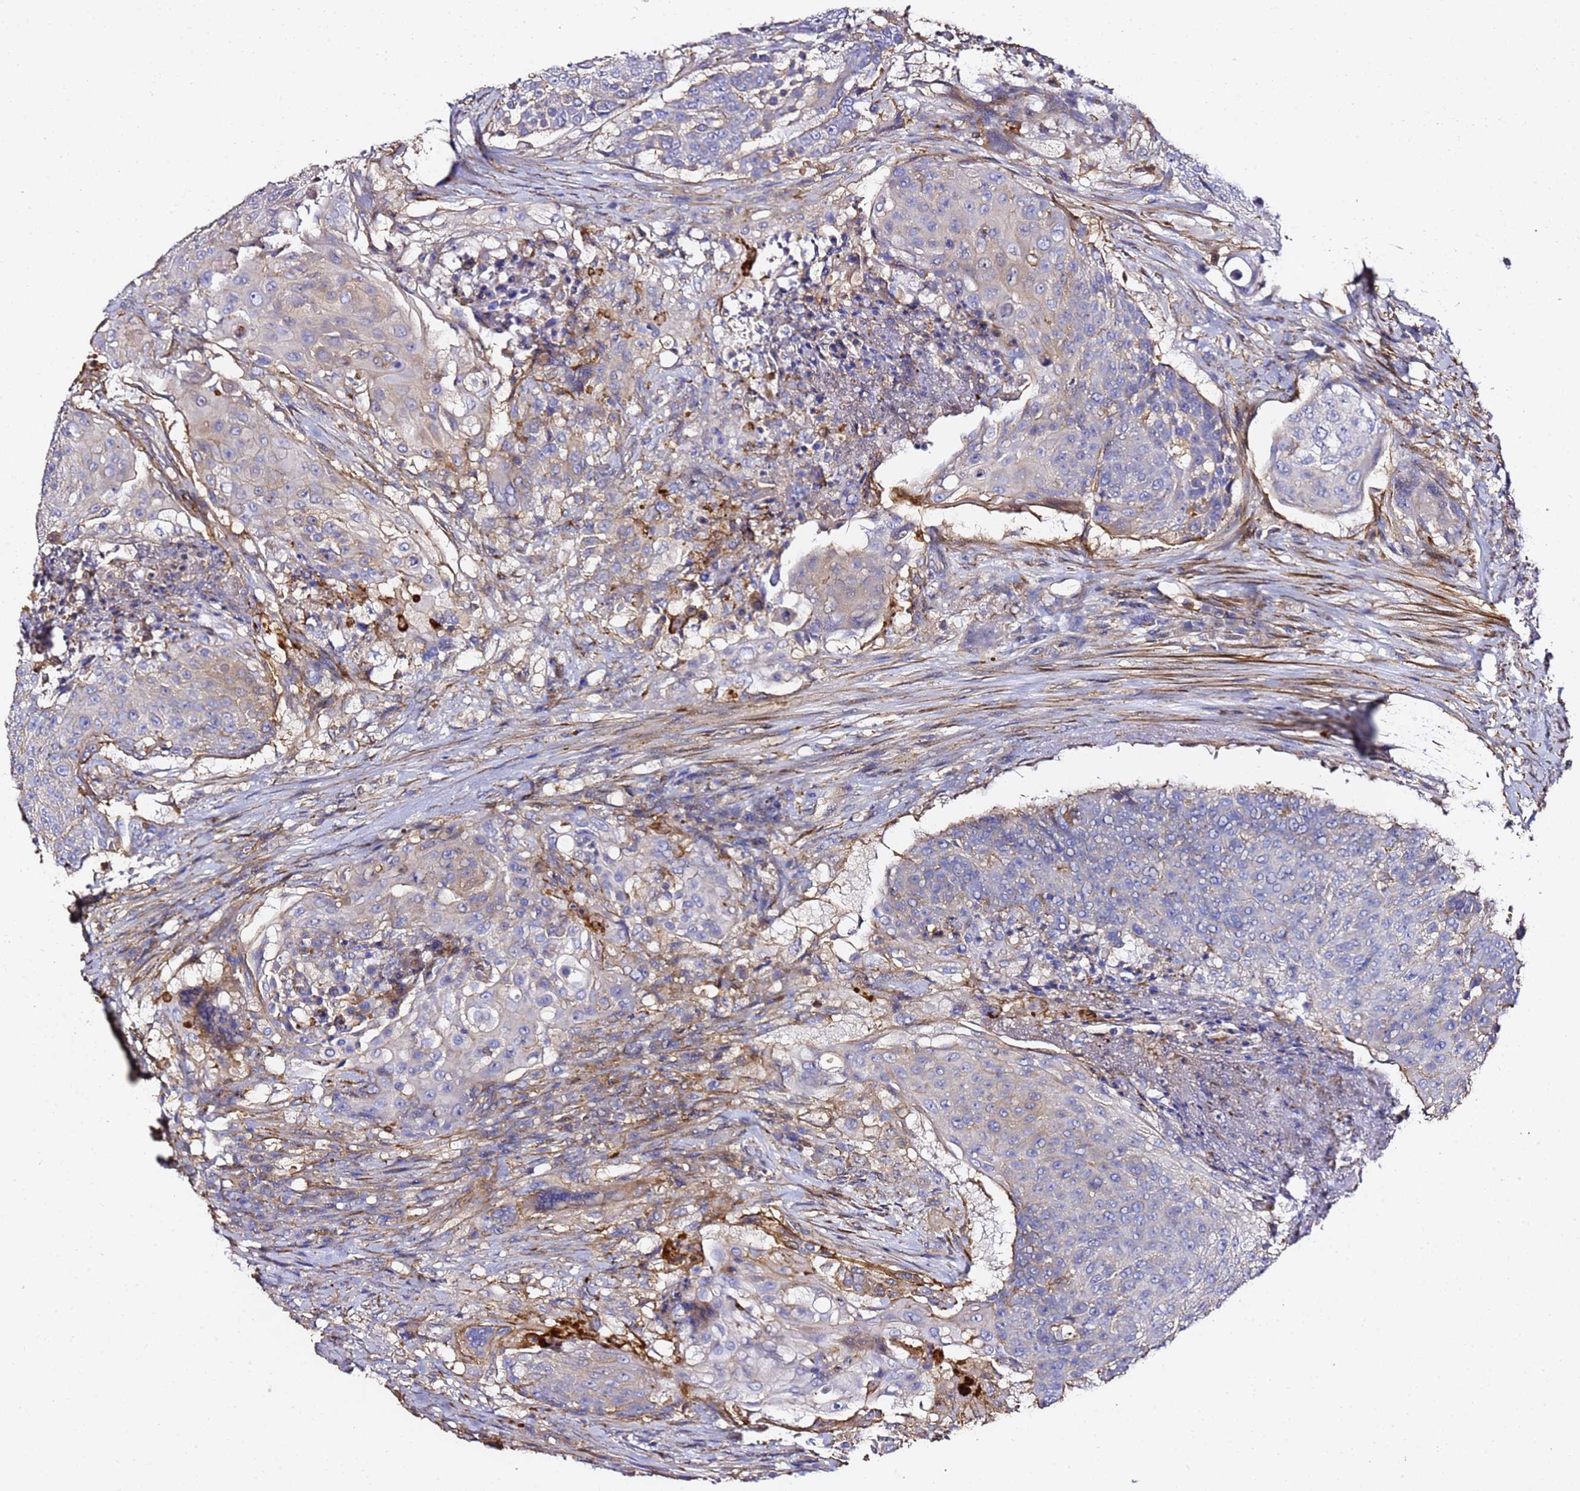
{"staining": {"intensity": "negative", "quantity": "none", "location": "none"}, "tissue": "urothelial cancer", "cell_type": "Tumor cells", "image_type": "cancer", "snomed": [{"axis": "morphology", "description": "Urothelial carcinoma, High grade"}, {"axis": "topography", "description": "Urinary bladder"}], "caption": "IHC of urothelial cancer exhibits no expression in tumor cells.", "gene": "ZFP36L2", "patient": {"sex": "female", "age": 63}}